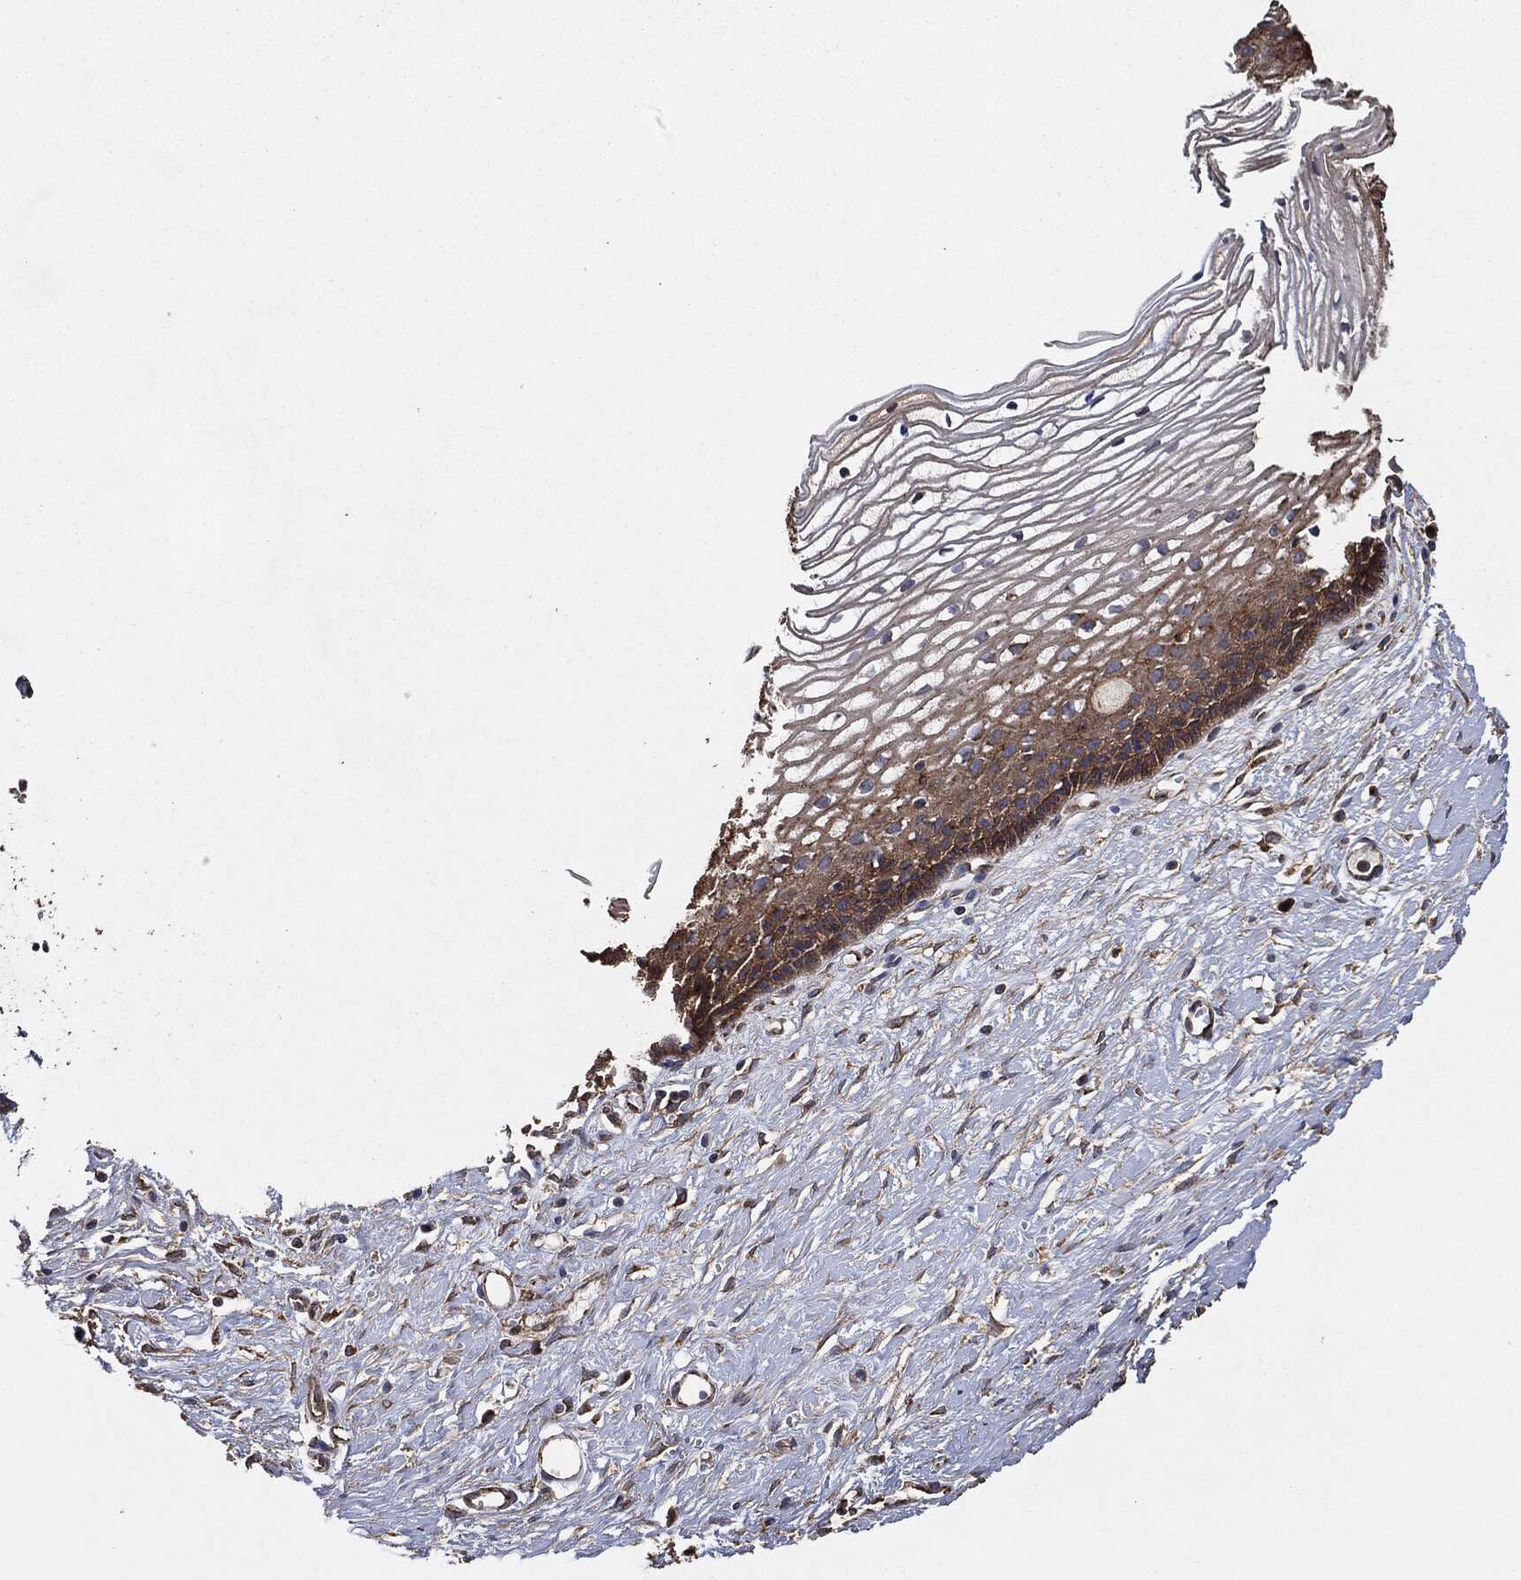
{"staining": {"intensity": "strong", "quantity": ">75%", "location": "cytoplasmic/membranous"}, "tissue": "cervix", "cell_type": "Squamous epithelial cells", "image_type": "normal", "snomed": [{"axis": "morphology", "description": "Normal tissue, NOS"}, {"axis": "topography", "description": "Cervix"}], "caption": "Immunohistochemistry micrograph of unremarkable cervix stained for a protein (brown), which displays high levels of strong cytoplasmic/membranous expression in about >75% of squamous epithelial cells.", "gene": "CTNNA1", "patient": {"sex": "female", "age": 40}}